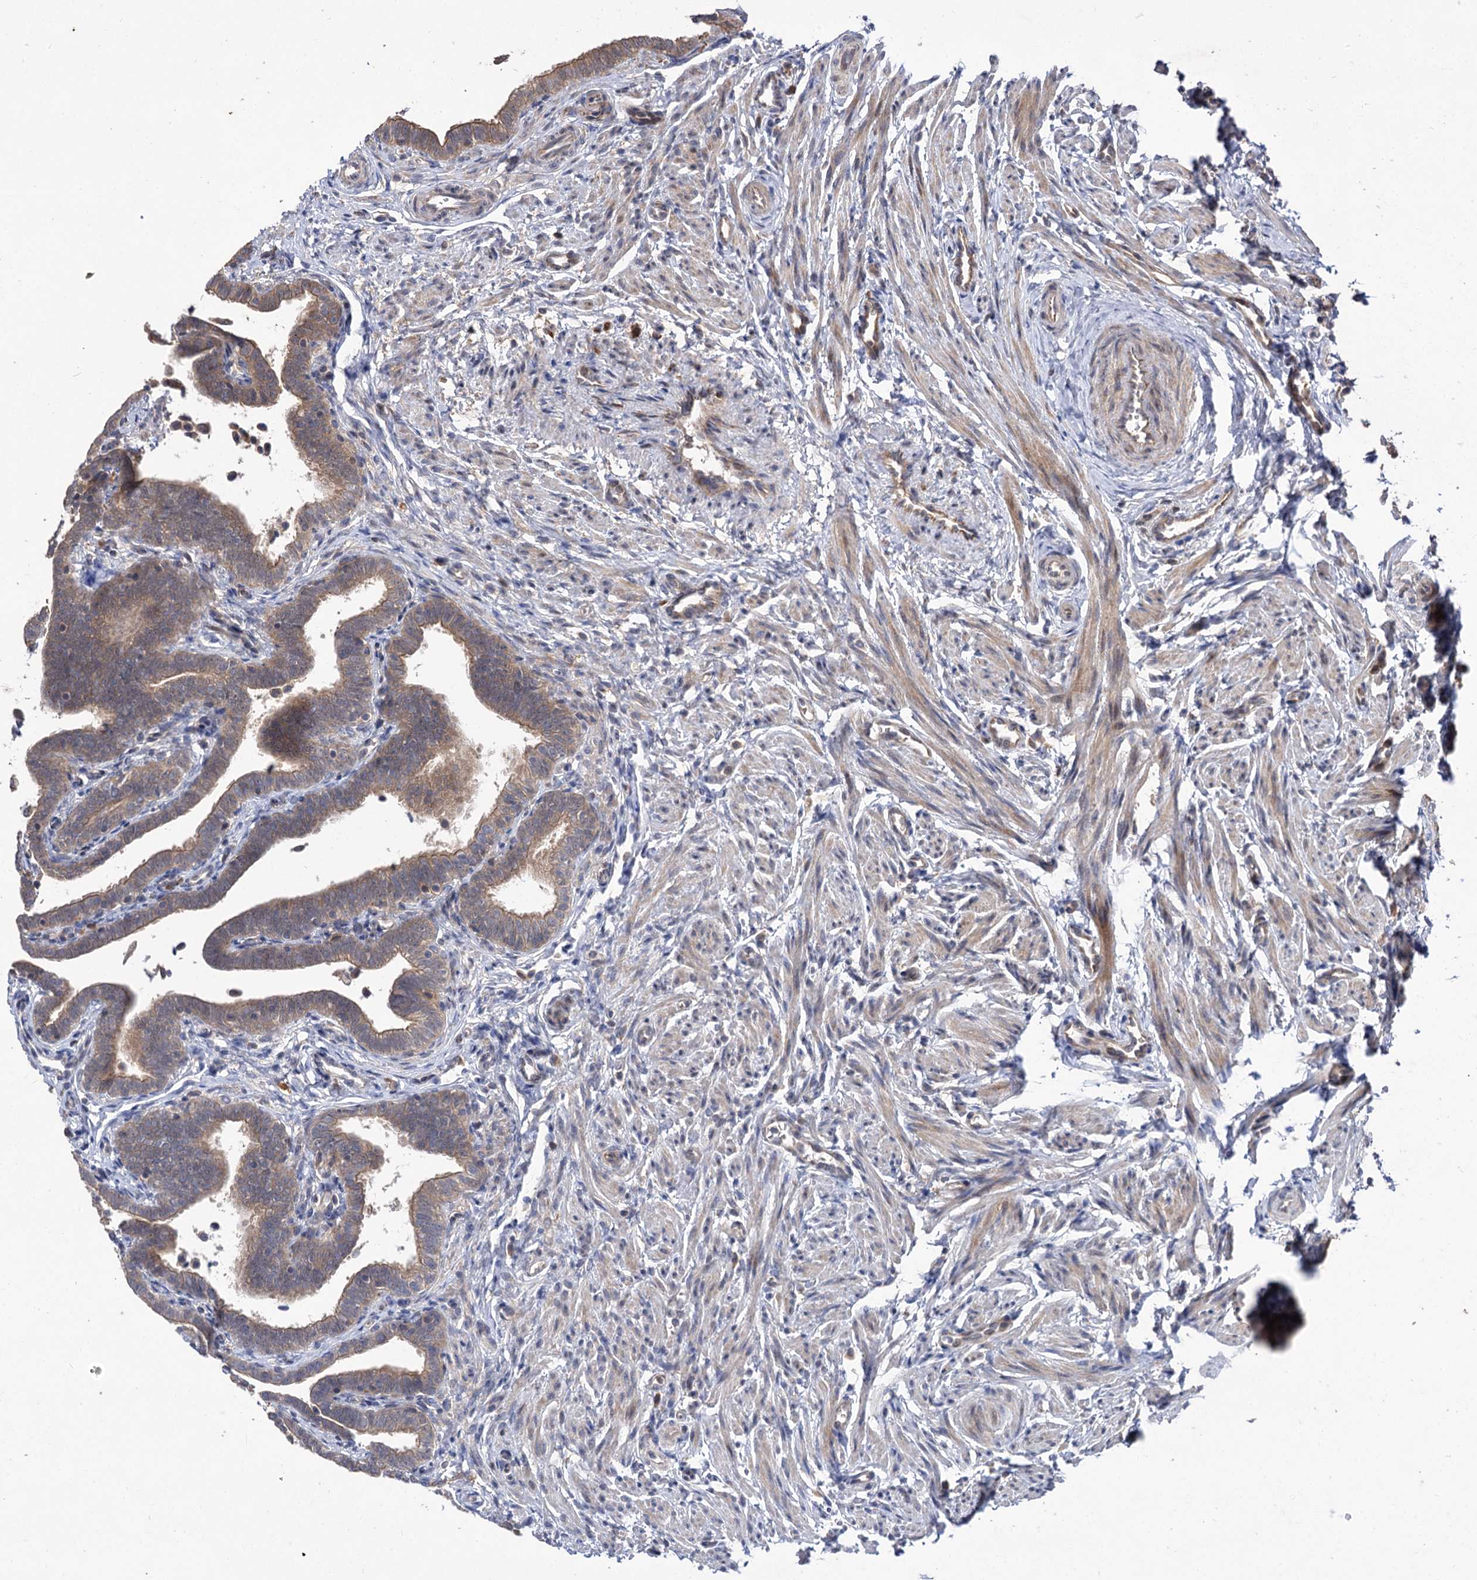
{"staining": {"intensity": "moderate", "quantity": ">75%", "location": "cytoplasmic/membranous"}, "tissue": "fallopian tube", "cell_type": "Glandular cells", "image_type": "normal", "snomed": [{"axis": "morphology", "description": "Normal tissue, NOS"}, {"axis": "topography", "description": "Fallopian tube"}], "caption": "An image showing moderate cytoplasmic/membranous expression in approximately >75% of glandular cells in normal fallopian tube, as visualized by brown immunohistochemical staining.", "gene": "FBXW8", "patient": {"sex": "female", "age": 36}}